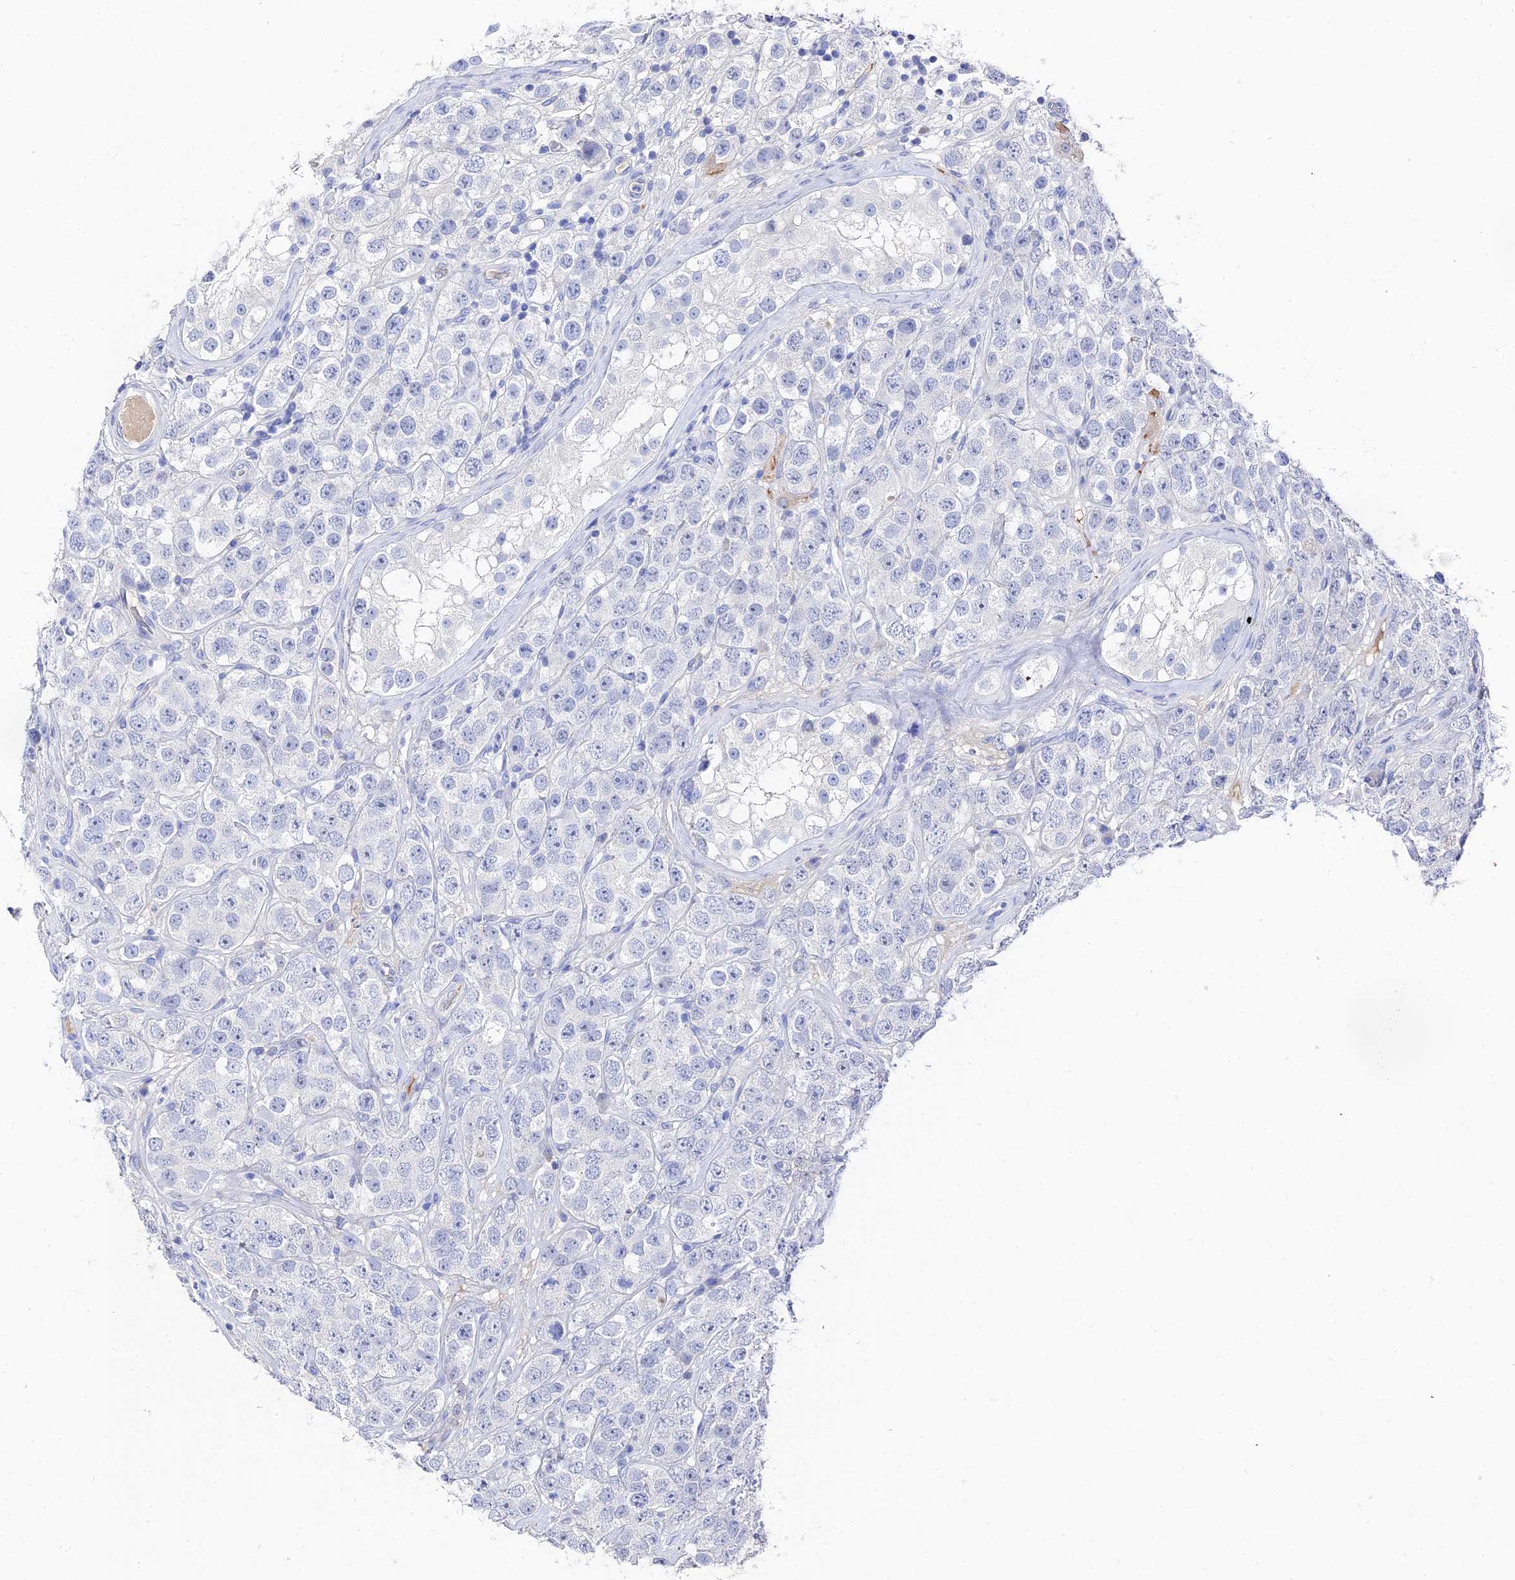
{"staining": {"intensity": "negative", "quantity": "none", "location": "none"}, "tissue": "testis cancer", "cell_type": "Tumor cells", "image_type": "cancer", "snomed": [{"axis": "morphology", "description": "Seminoma, NOS"}, {"axis": "topography", "description": "Testis"}], "caption": "Protein analysis of testis cancer exhibits no significant positivity in tumor cells. (Brightfield microscopy of DAB (3,3'-diaminobenzidine) immunohistochemistry at high magnification).", "gene": "KRT17", "patient": {"sex": "male", "age": 28}}